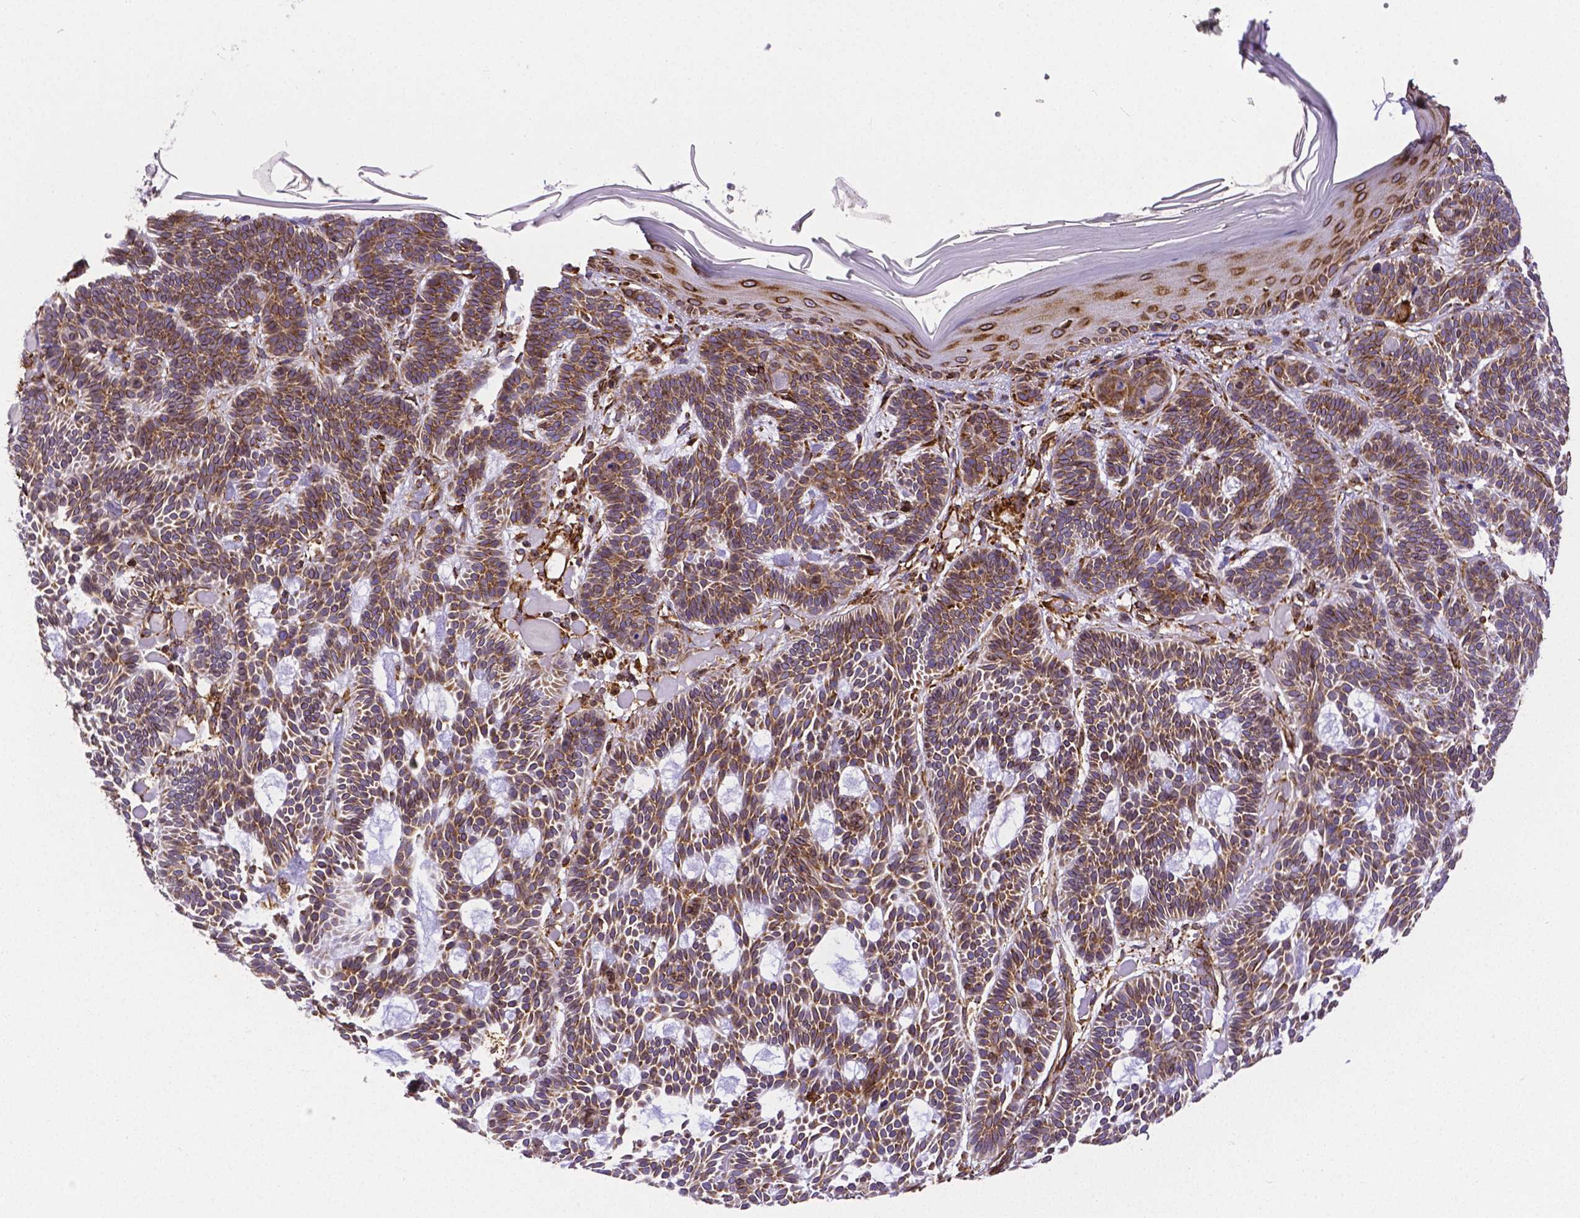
{"staining": {"intensity": "moderate", "quantity": ">75%", "location": "cytoplasmic/membranous"}, "tissue": "skin cancer", "cell_type": "Tumor cells", "image_type": "cancer", "snomed": [{"axis": "morphology", "description": "Basal cell carcinoma"}, {"axis": "topography", "description": "Skin"}], "caption": "Skin cancer tissue shows moderate cytoplasmic/membranous positivity in approximately >75% of tumor cells", "gene": "MTDH", "patient": {"sex": "male", "age": 85}}